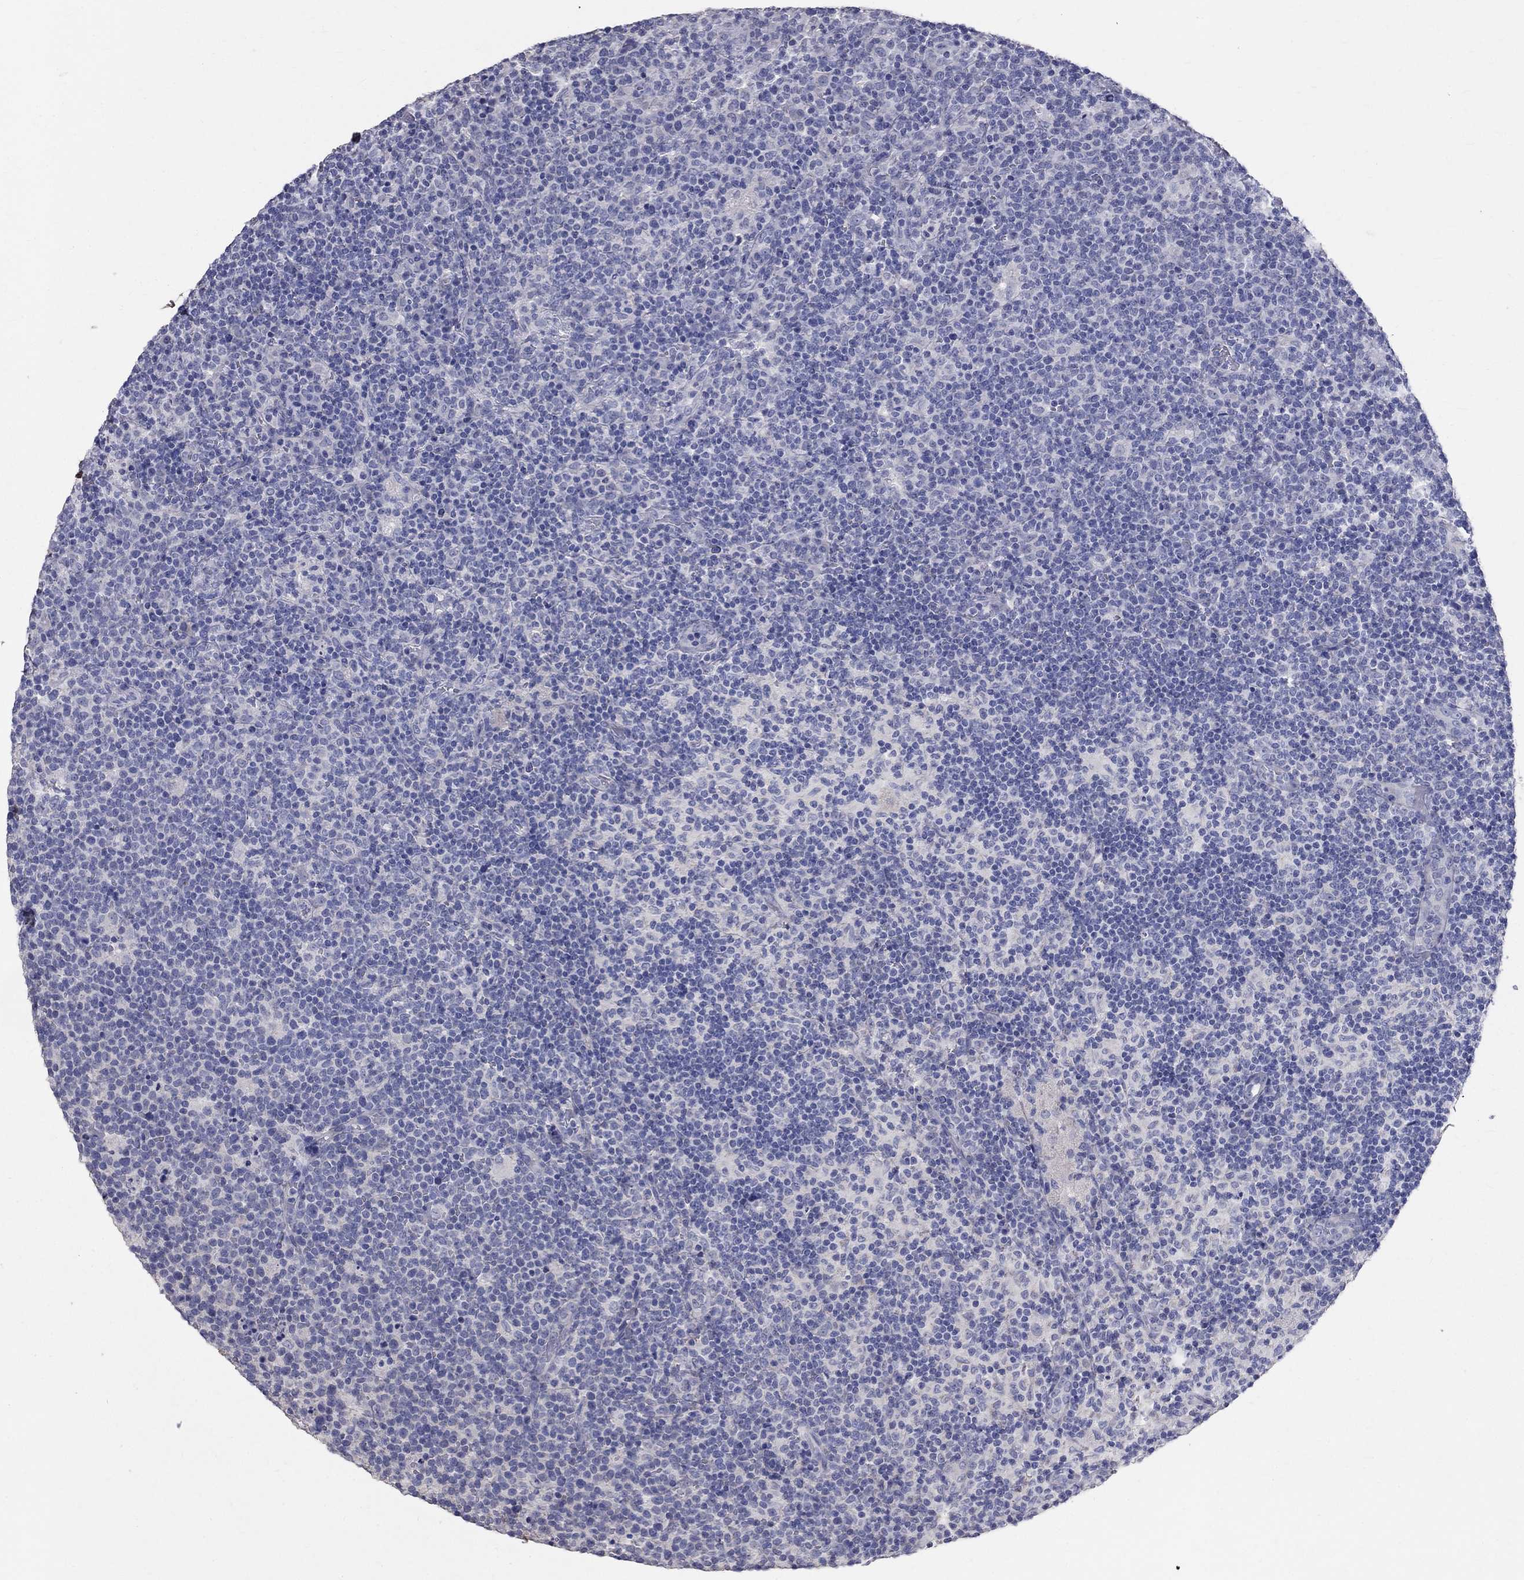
{"staining": {"intensity": "negative", "quantity": "none", "location": "none"}, "tissue": "lymphoma", "cell_type": "Tumor cells", "image_type": "cancer", "snomed": [{"axis": "morphology", "description": "Malignant lymphoma, non-Hodgkin's type, High grade"}, {"axis": "topography", "description": "Lymph node"}], "caption": "This is an IHC image of malignant lymphoma, non-Hodgkin's type (high-grade). There is no expression in tumor cells.", "gene": "ANXA10", "patient": {"sex": "male", "age": 61}}